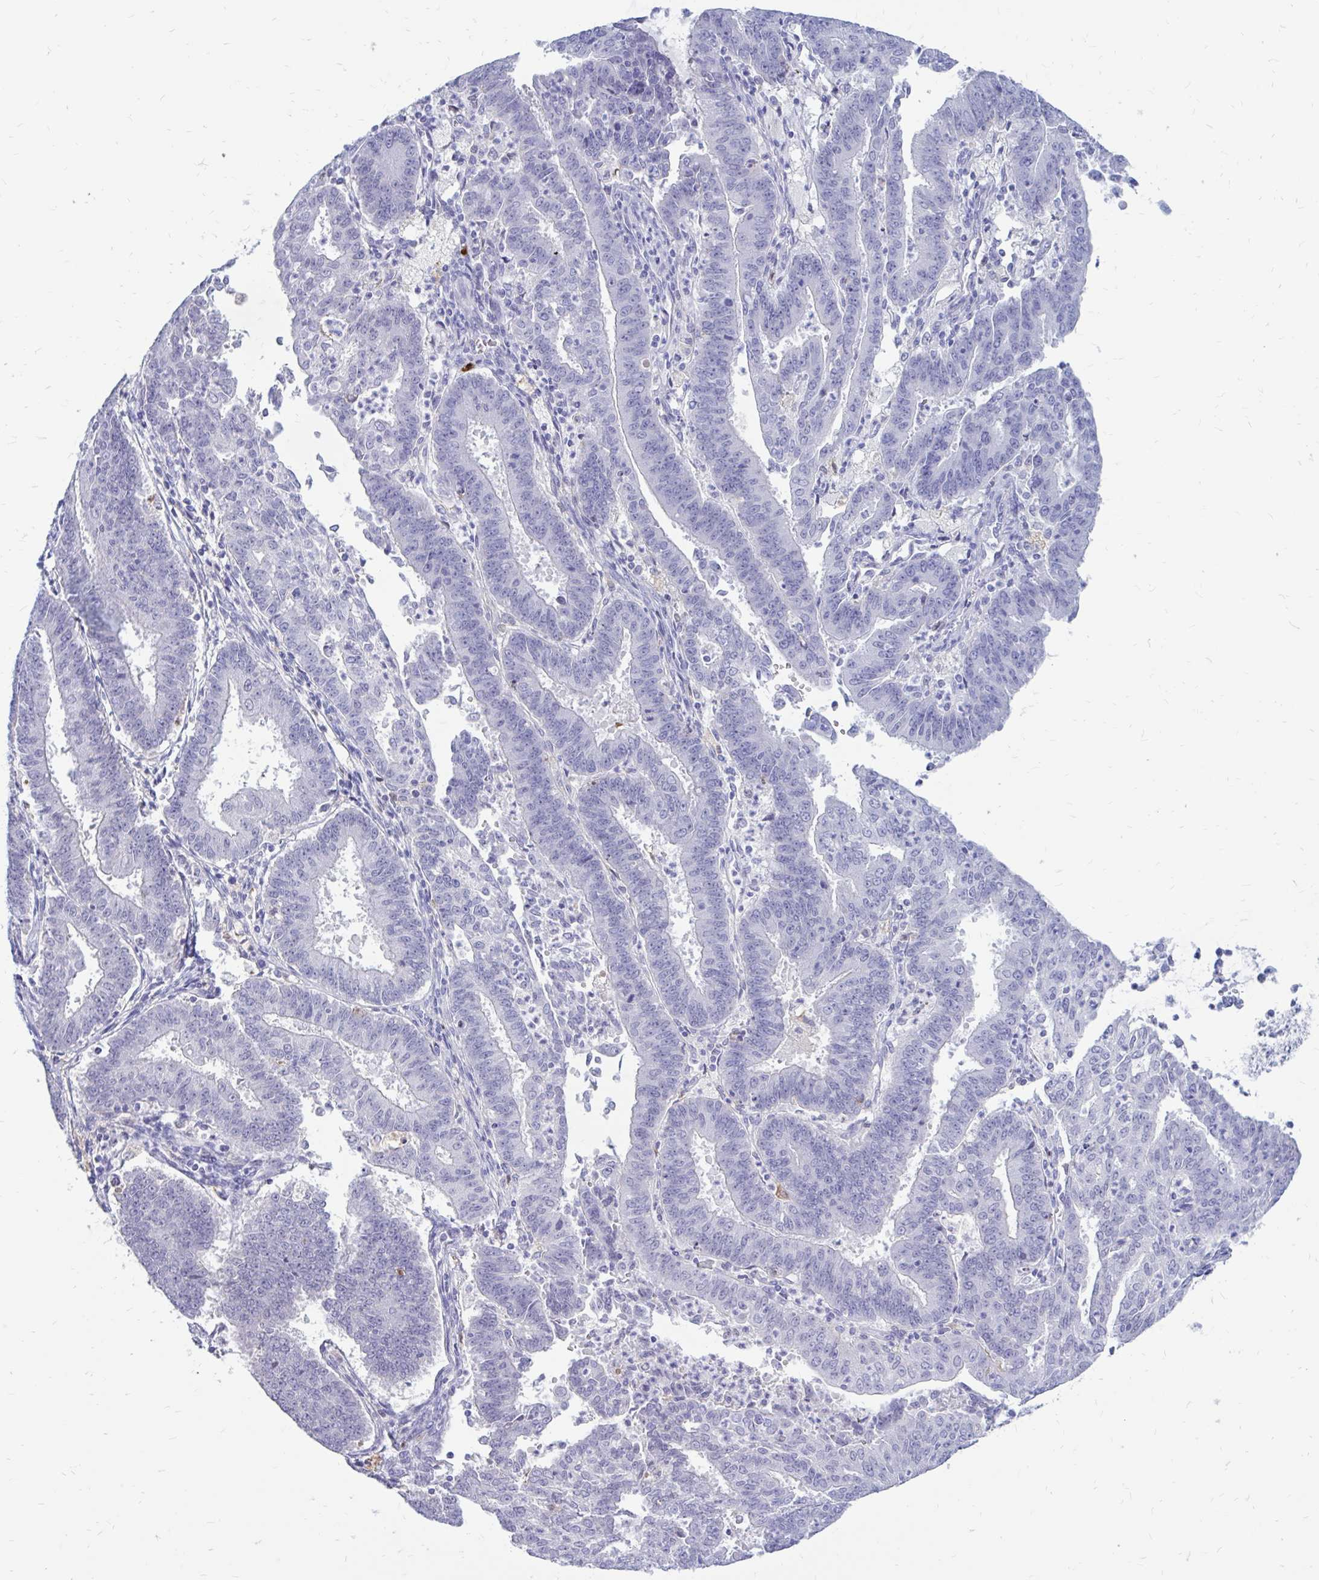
{"staining": {"intensity": "negative", "quantity": "none", "location": "none"}, "tissue": "endometrial cancer", "cell_type": "Tumor cells", "image_type": "cancer", "snomed": [{"axis": "morphology", "description": "Adenocarcinoma, NOS"}, {"axis": "topography", "description": "Endometrium"}], "caption": "The micrograph reveals no staining of tumor cells in endometrial cancer (adenocarcinoma).", "gene": "IGSF5", "patient": {"sex": "female", "age": 73}}